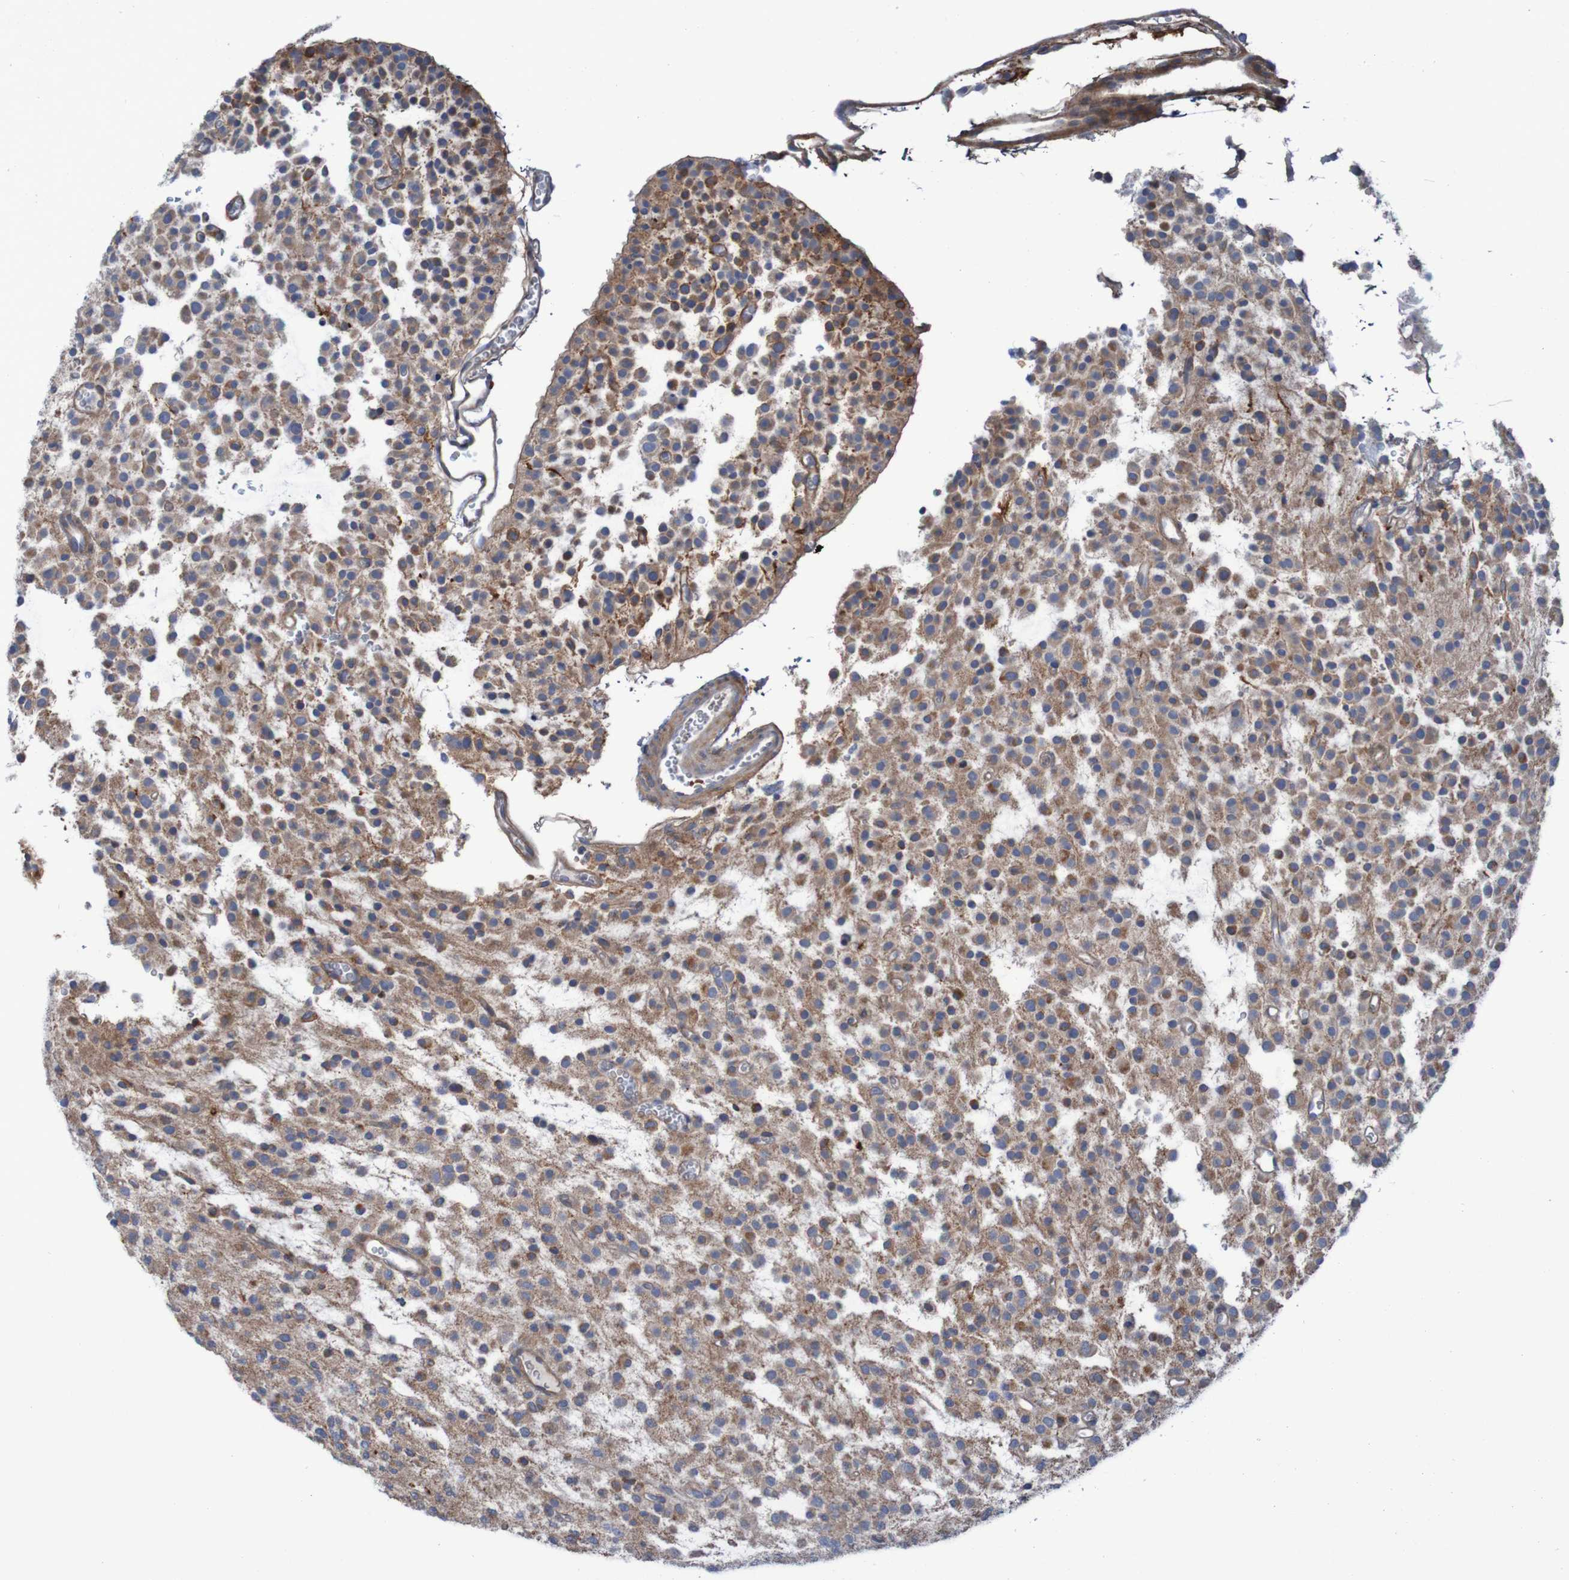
{"staining": {"intensity": "weak", "quantity": "25%-75%", "location": "cytoplasmic/membranous"}, "tissue": "glioma", "cell_type": "Tumor cells", "image_type": "cancer", "snomed": [{"axis": "morphology", "description": "Glioma, malignant, Low grade"}, {"axis": "topography", "description": "Brain"}], "caption": "There is low levels of weak cytoplasmic/membranous positivity in tumor cells of glioma, as demonstrated by immunohistochemical staining (brown color).", "gene": "PDGFB", "patient": {"sex": "male", "age": 38}}